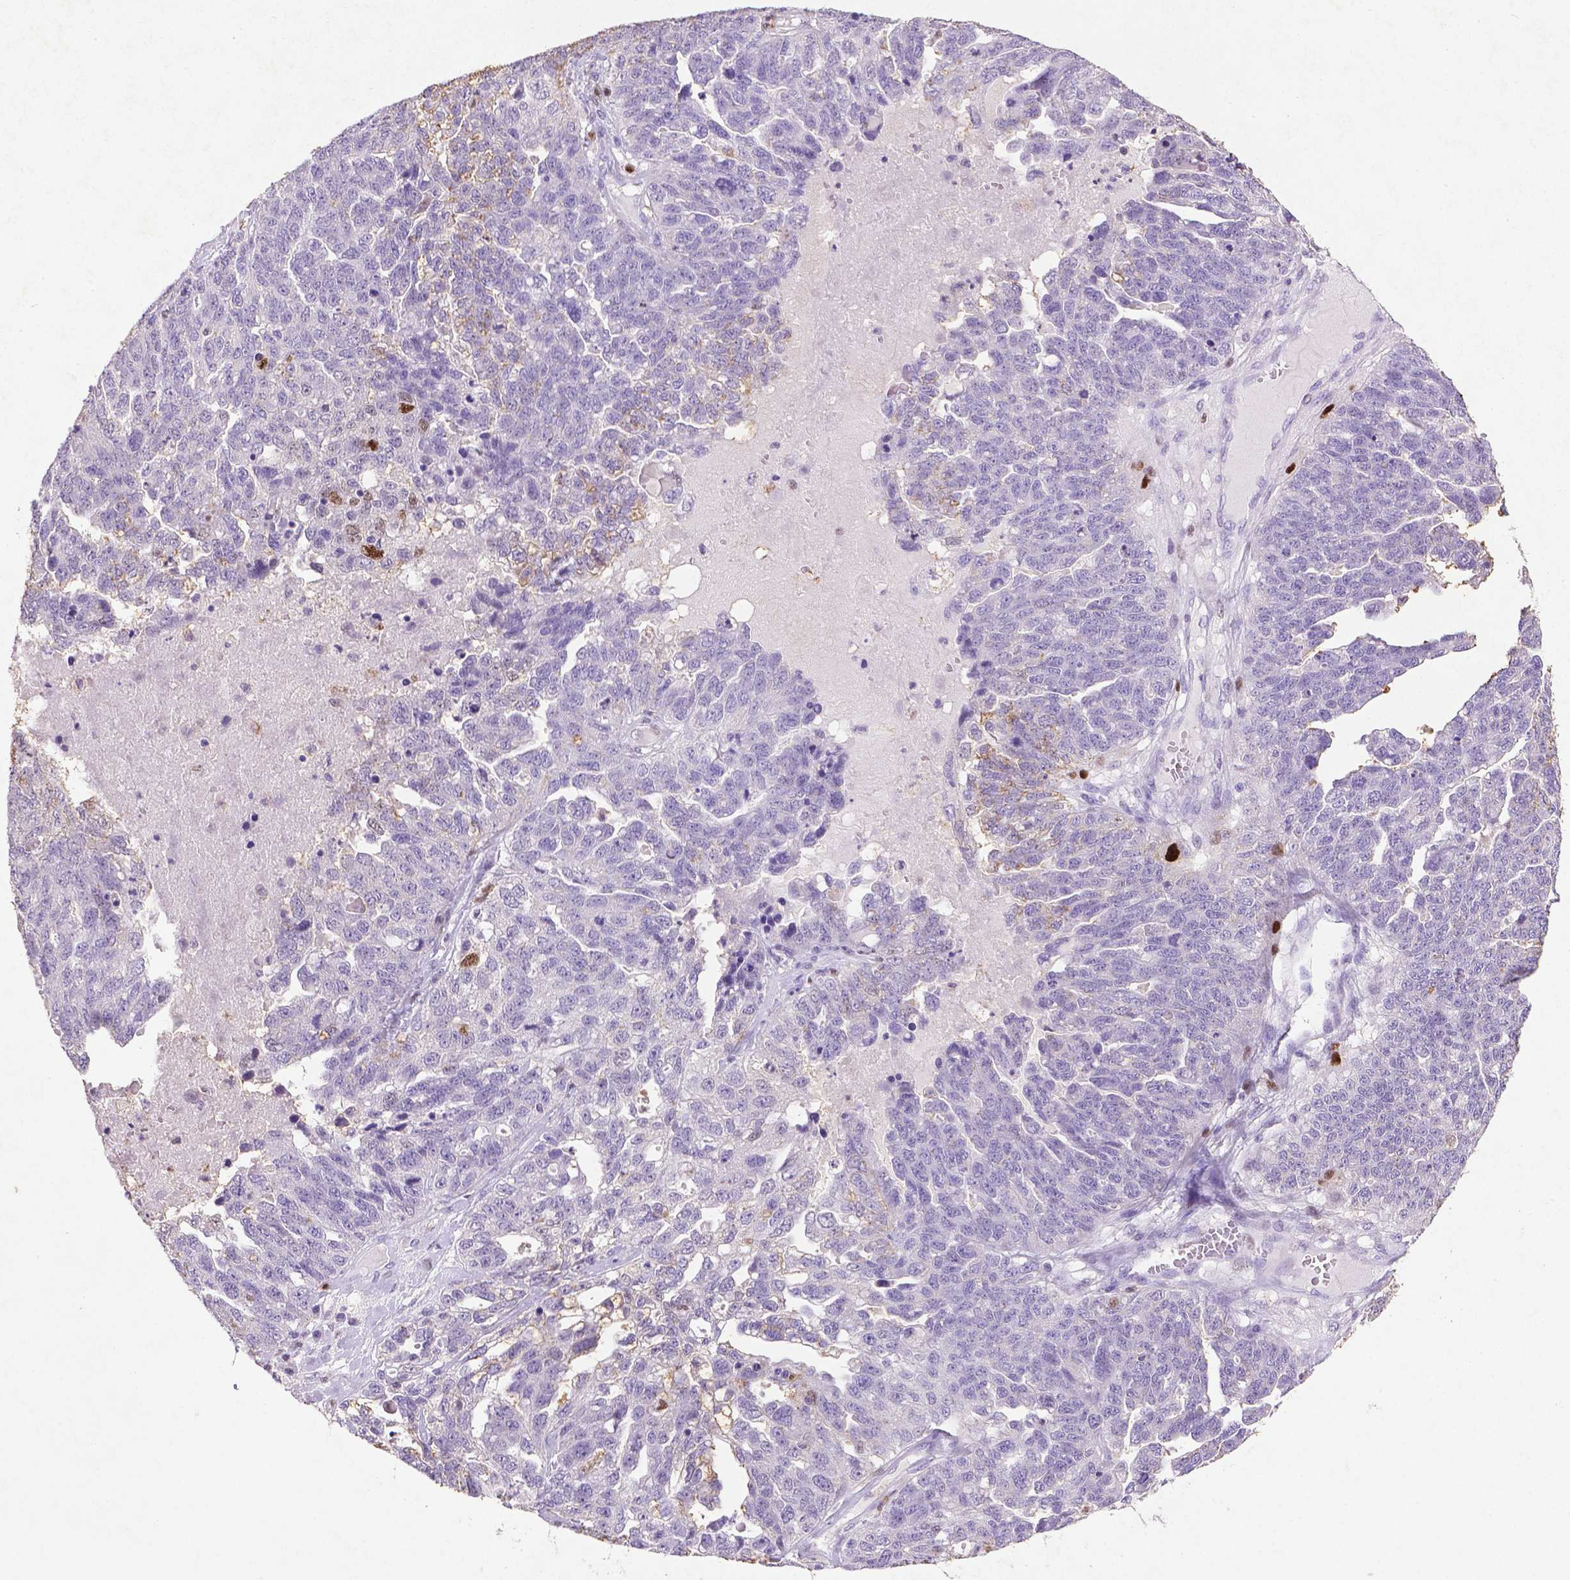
{"staining": {"intensity": "negative", "quantity": "none", "location": "none"}, "tissue": "ovarian cancer", "cell_type": "Tumor cells", "image_type": "cancer", "snomed": [{"axis": "morphology", "description": "Cystadenocarcinoma, serous, NOS"}, {"axis": "topography", "description": "Ovary"}], "caption": "The IHC photomicrograph has no significant positivity in tumor cells of ovarian cancer (serous cystadenocarcinoma) tissue.", "gene": "CDKN1A", "patient": {"sex": "female", "age": 71}}